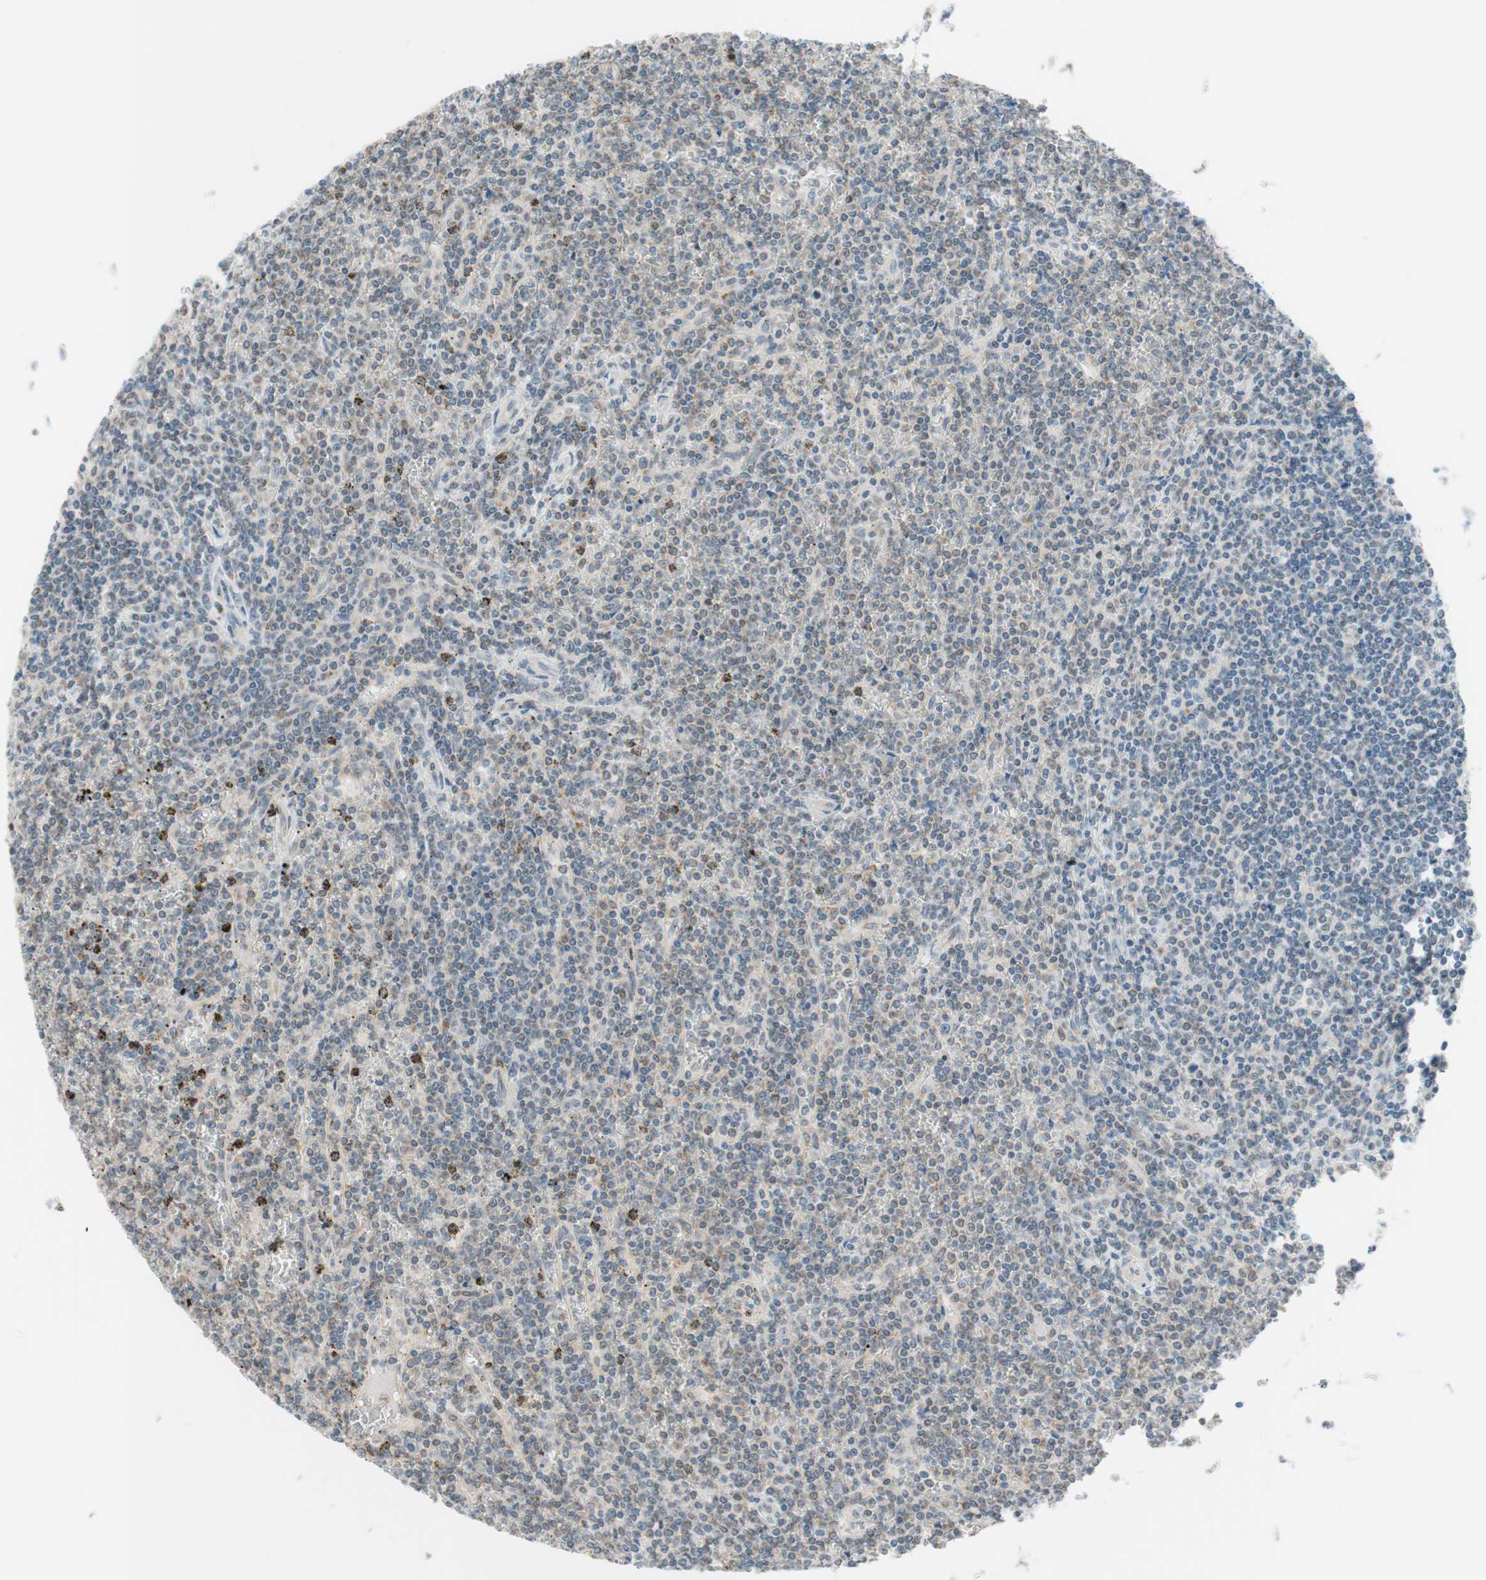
{"staining": {"intensity": "weak", "quantity": "<25%", "location": "nuclear"}, "tissue": "lymphoma", "cell_type": "Tumor cells", "image_type": "cancer", "snomed": [{"axis": "morphology", "description": "Malignant lymphoma, non-Hodgkin's type, Low grade"}, {"axis": "topography", "description": "Spleen"}], "caption": "Photomicrograph shows no protein positivity in tumor cells of lymphoma tissue. (DAB (3,3'-diaminobenzidine) immunohistochemistry, high magnification).", "gene": "JPH1", "patient": {"sex": "female", "age": 19}}